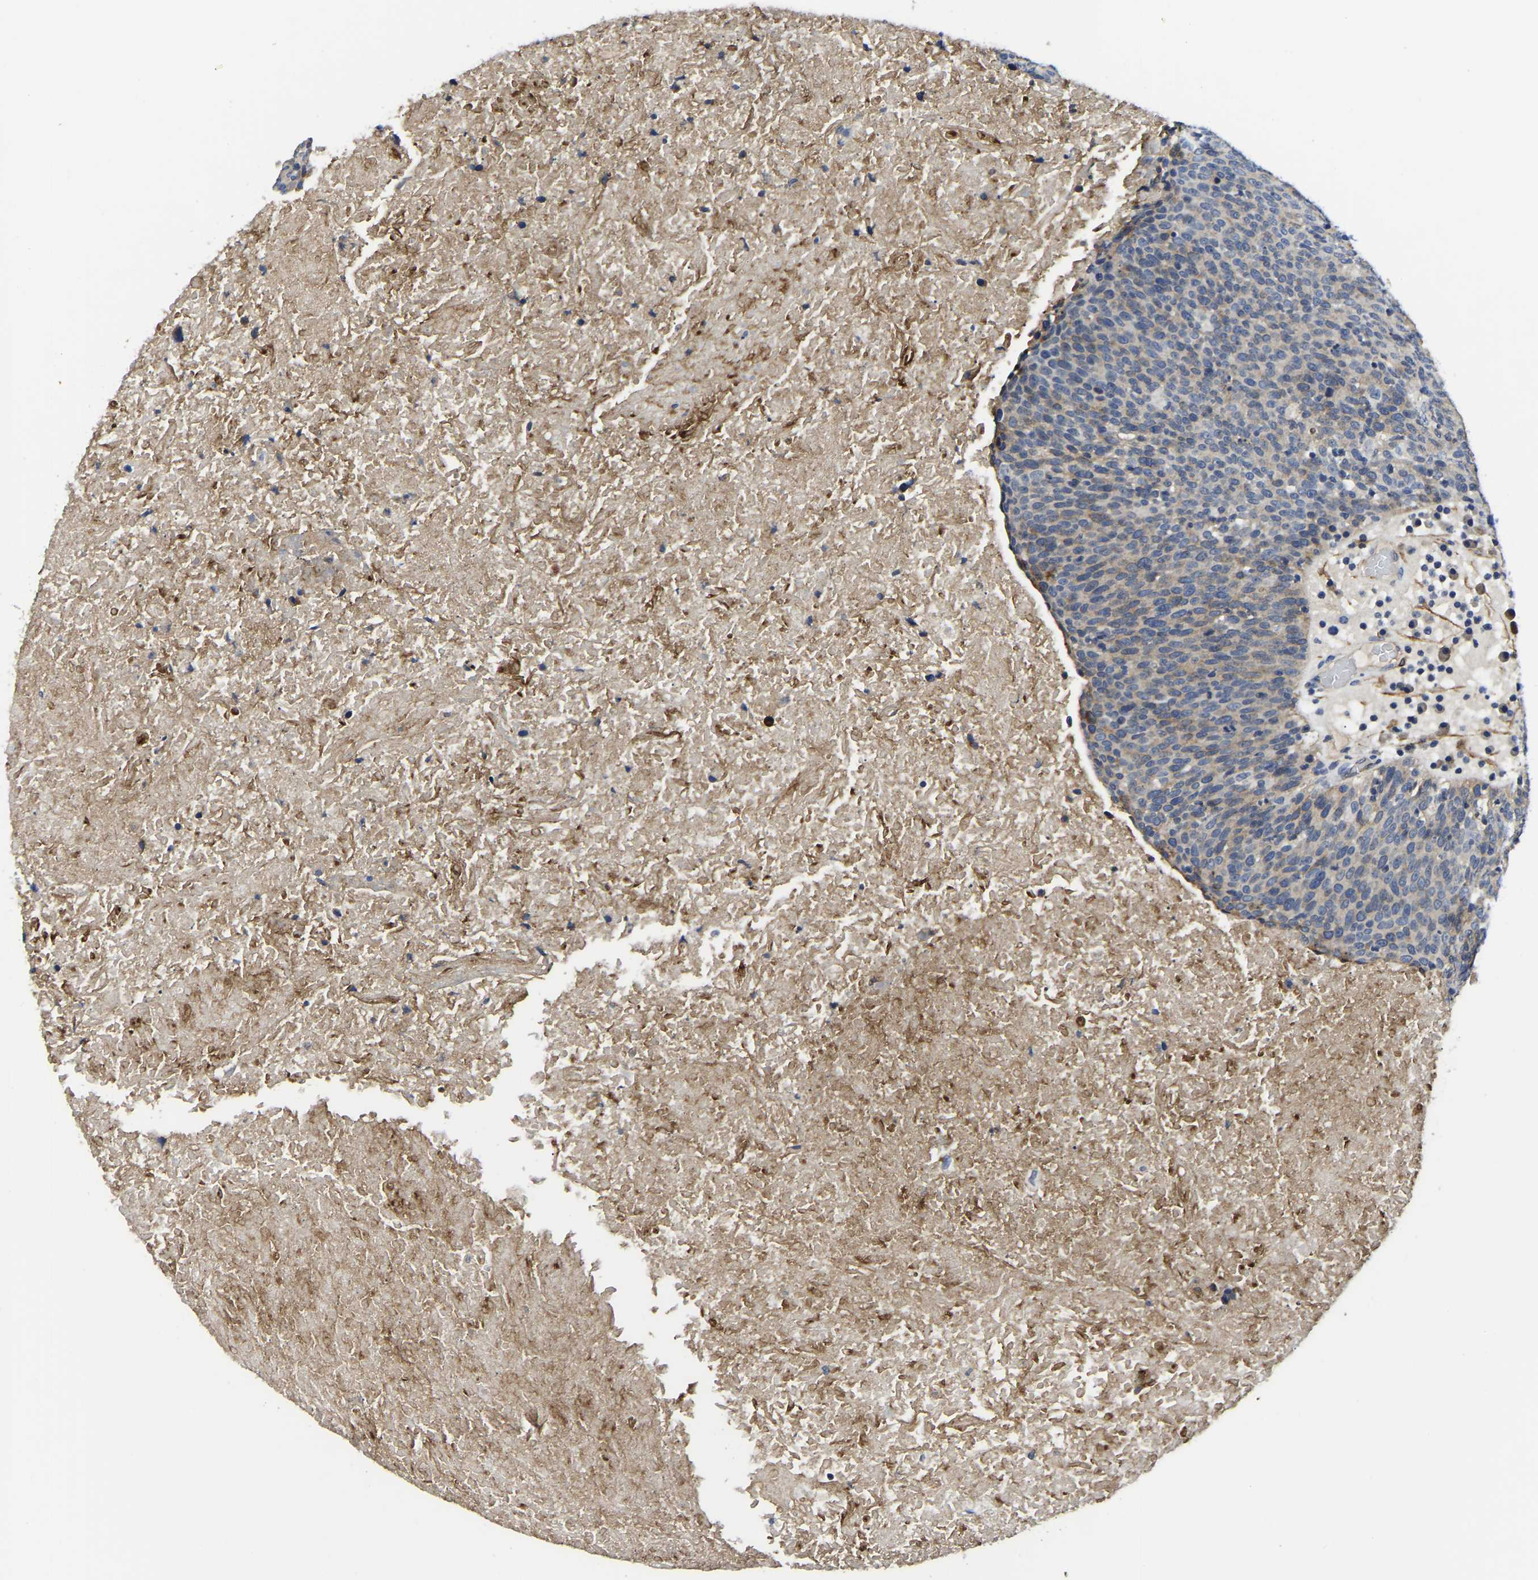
{"staining": {"intensity": "weak", "quantity": "25%-75%", "location": "cytoplasmic/membranous"}, "tissue": "head and neck cancer", "cell_type": "Tumor cells", "image_type": "cancer", "snomed": [{"axis": "morphology", "description": "Squamous cell carcinoma, NOS"}, {"axis": "morphology", "description": "Squamous cell carcinoma, metastatic, NOS"}, {"axis": "topography", "description": "Lymph node"}, {"axis": "topography", "description": "Head-Neck"}], "caption": "A low amount of weak cytoplasmic/membranous staining is appreciated in approximately 25%-75% of tumor cells in metastatic squamous cell carcinoma (head and neck) tissue. (DAB (3,3'-diaminobenzidine) IHC, brown staining for protein, blue staining for nuclei).", "gene": "ITGA2", "patient": {"sex": "male", "age": 62}}